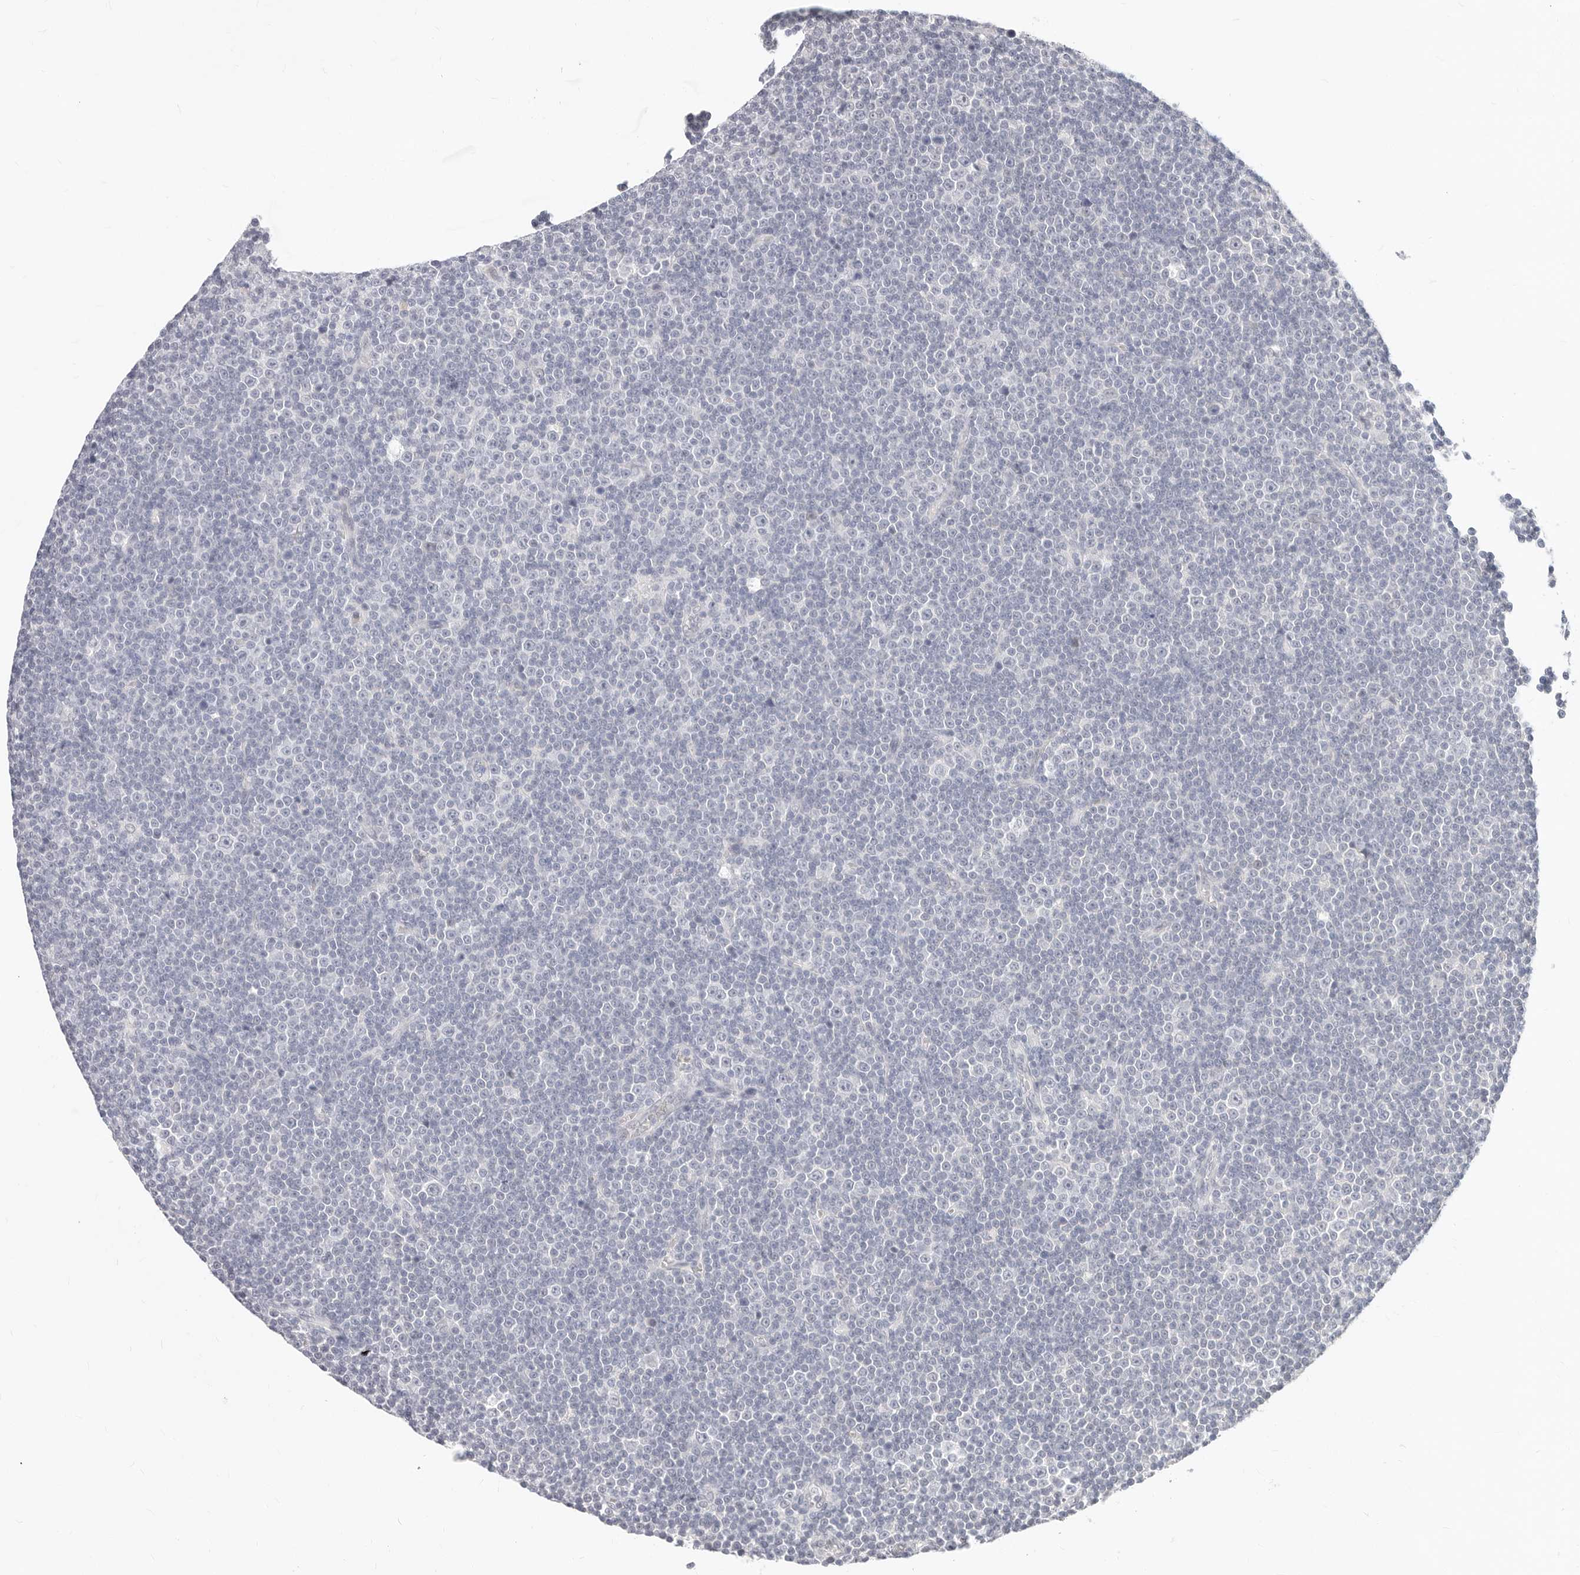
{"staining": {"intensity": "negative", "quantity": "none", "location": "none"}, "tissue": "lymphoma", "cell_type": "Tumor cells", "image_type": "cancer", "snomed": [{"axis": "morphology", "description": "Malignant lymphoma, non-Hodgkin's type, Low grade"}, {"axis": "topography", "description": "Lymph node"}], "caption": "Photomicrograph shows no protein staining in tumor cells of low-grade malignant lymphoma, non-Hodgkin's type tissue.", "gene": "ASCL1", "patient": {"sex": "female", "age": 67}}